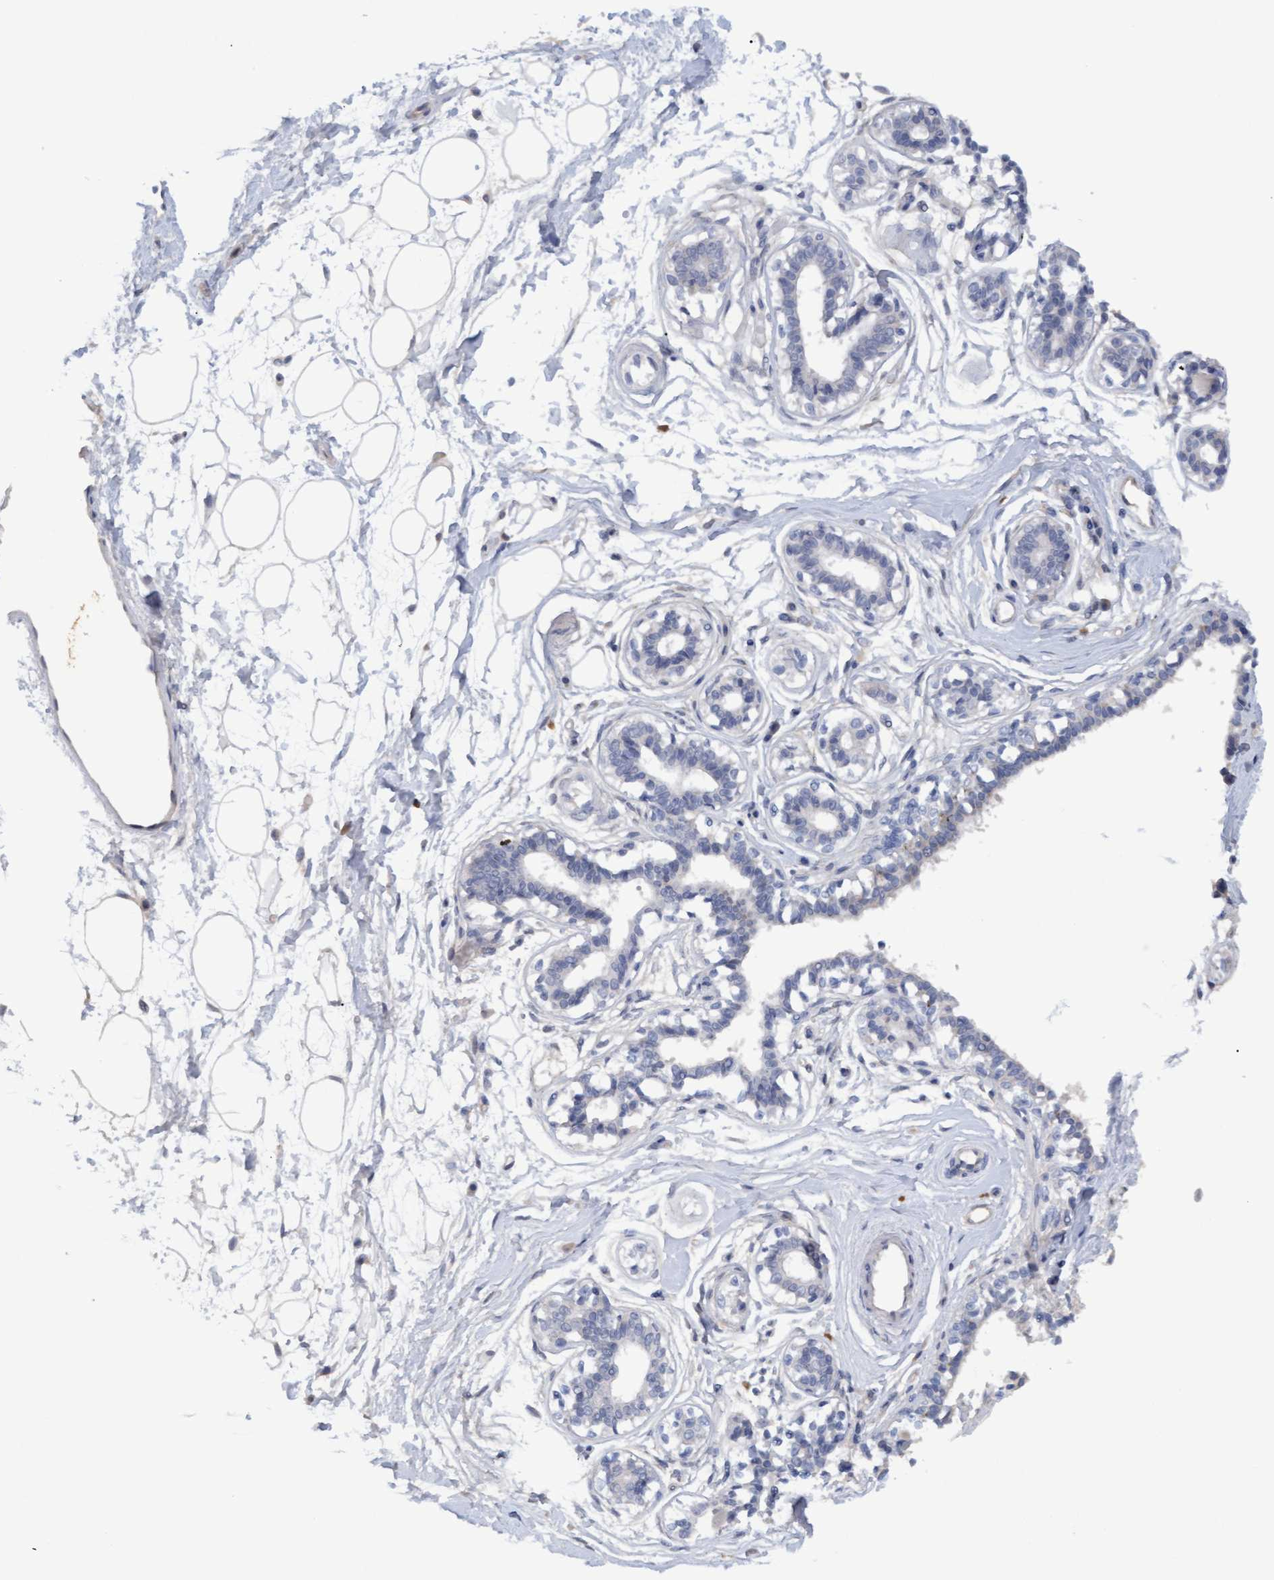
{"staining": {"intensity": "negative", "quantity": "none", "location": "none"}, "tissue": "breast", "cell_type": "Adipocytes", "image_type": "normal", "snomed": [{"axis": "morphology", "description": "Normal tissue, NOS"}, {"axis": "topography", "description": "Breast"}], "caption": "Human breast stained for a protein using IHC demonstrates no positivity in adipocytes.", "gene": "STXBP1", "patient": {"sex": "female", "age": 45}}